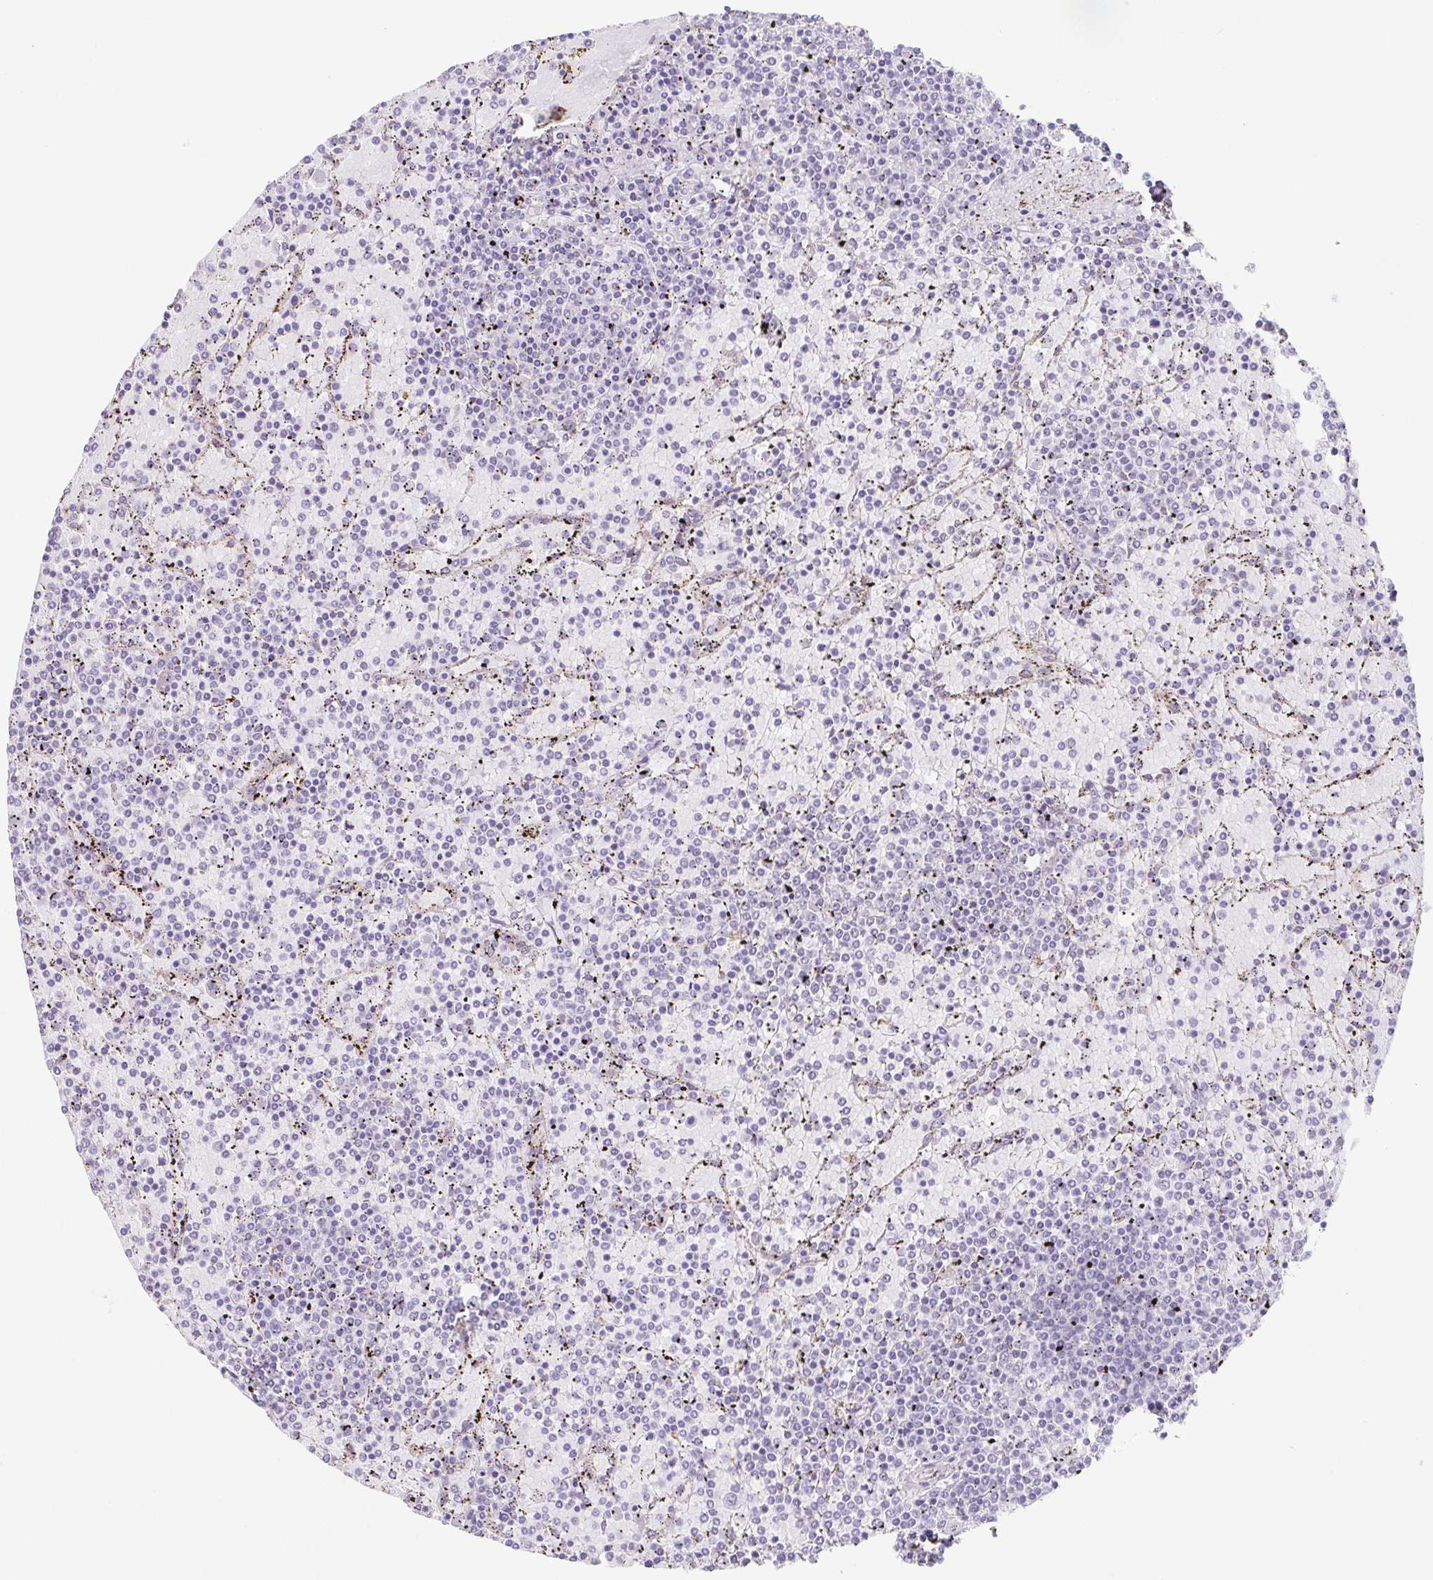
{"staining": {"intensity": "negative", "quantity": "none", "location": "none"}, "tissue": "lymphoma", "cell_type": "Tumor cells", "image_type": "cancer", "snomed": [{"axis": "morphology", "description": "Malignant lymphoma, non-Hodgkin's type, Low grade"}, {"axis": "topography", "description": "Spleen"}], "caption": "DAB immunohistochemical staining of human malignant lymphoma, non-Hodgkin's type (low-grade) reveals no significant staining in tumor cells.", "gene": "HDGFL1", "patient": {"sex": "female", "age": 77}}